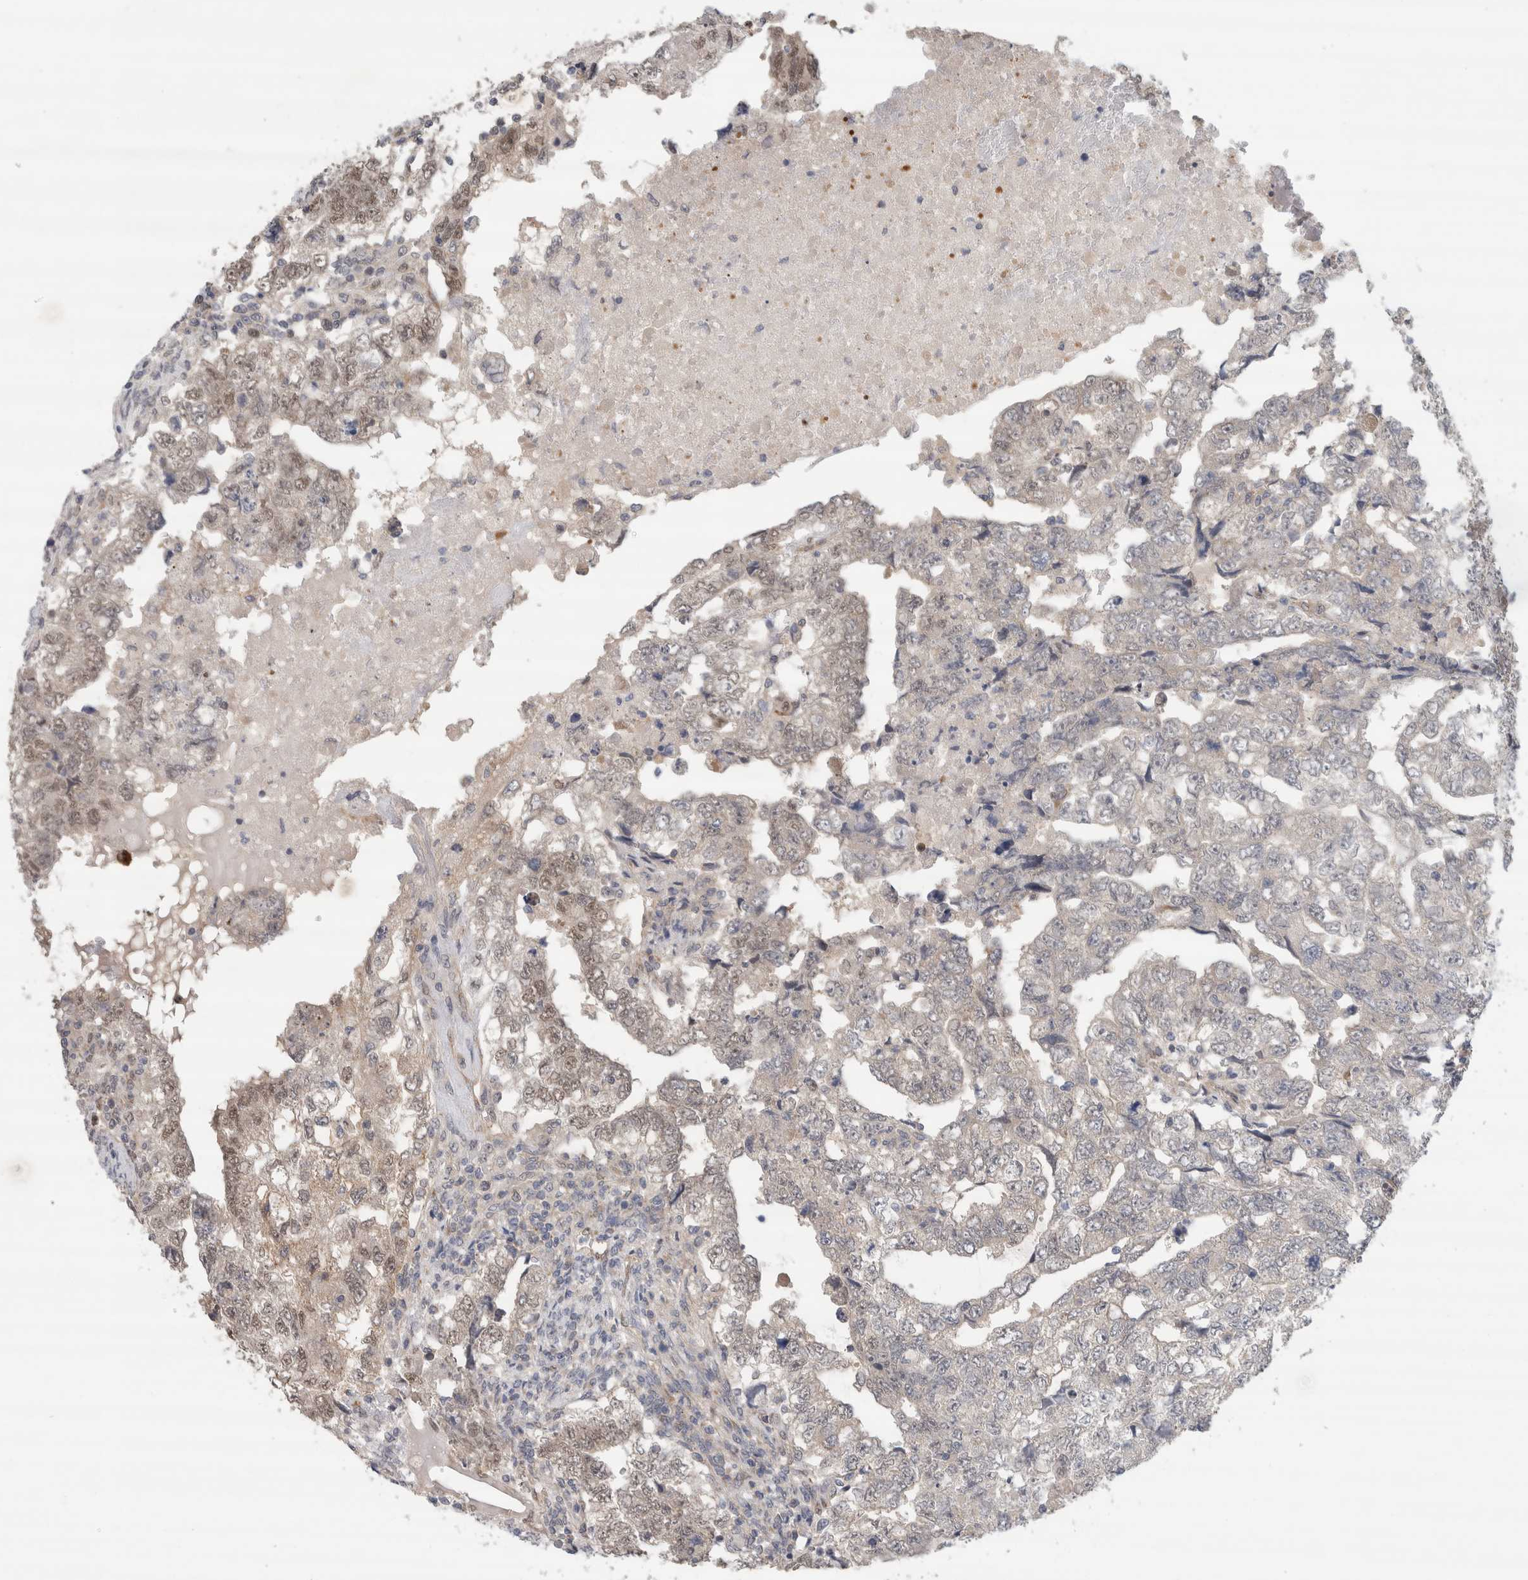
{"staining": {"intensity": "weak", "quantity": "25%-75%", "location": "nuclear"}, "tissue": "testis cancer", "cell_type": "Tumor cells", "image_type": "cancer", "snomed": [{"axis": "morphology", "description": "Carcinoma, Embryonal, NOS"}, {"axis": "topography", "description": "Testis"}], "caption": "Protein staining displays weak nuclear staining in about 25%-75% of tumor cells in testis embryonal carcinoma. (DAB = brown stain, brightfield microscopy at high magnification).", "gene": "EIF4G3", "patient": {"sex": "male", "age": 36}}